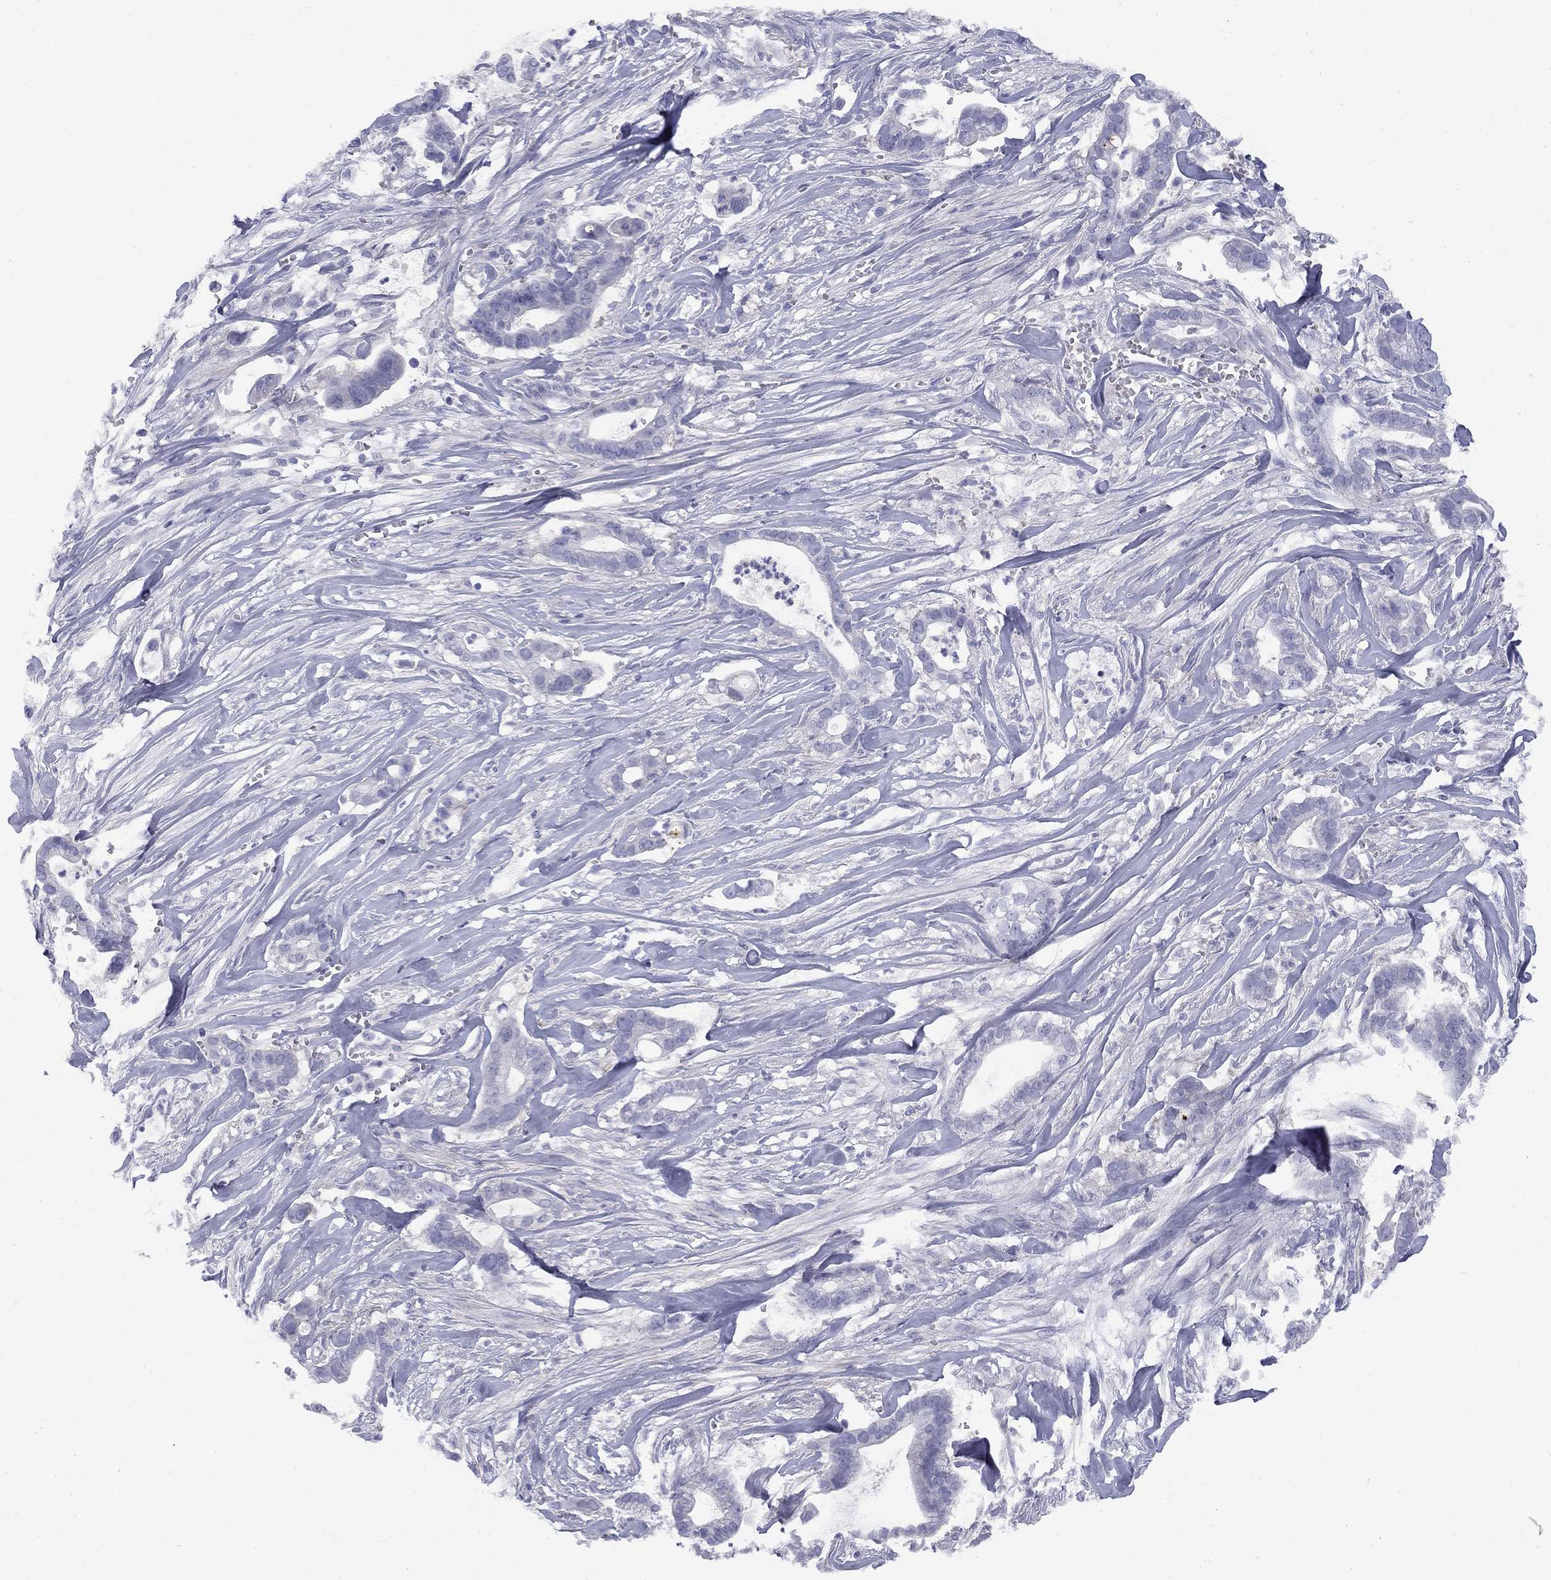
{"staining": {"intensity": "negative", "quantity": "none", "location": "none"}, "tissue": "pancreatic cancer", "cell_type": "Tumor cells", "image_type": "cancer", "snomed": [{"axis": "morphology", "description": "Adenocarcinoma, NOS"}, {"axis": "topography", "description": "Pancreas"}], "caption": "Immunohistochemistry histopathology image of neoplastic tissue: pancreatic cancer stained with DAB demonstrates no significant protein staining in tumor cells.", "gene": "CACNA1A", "patient": {"sex": "male", "age": 61}}